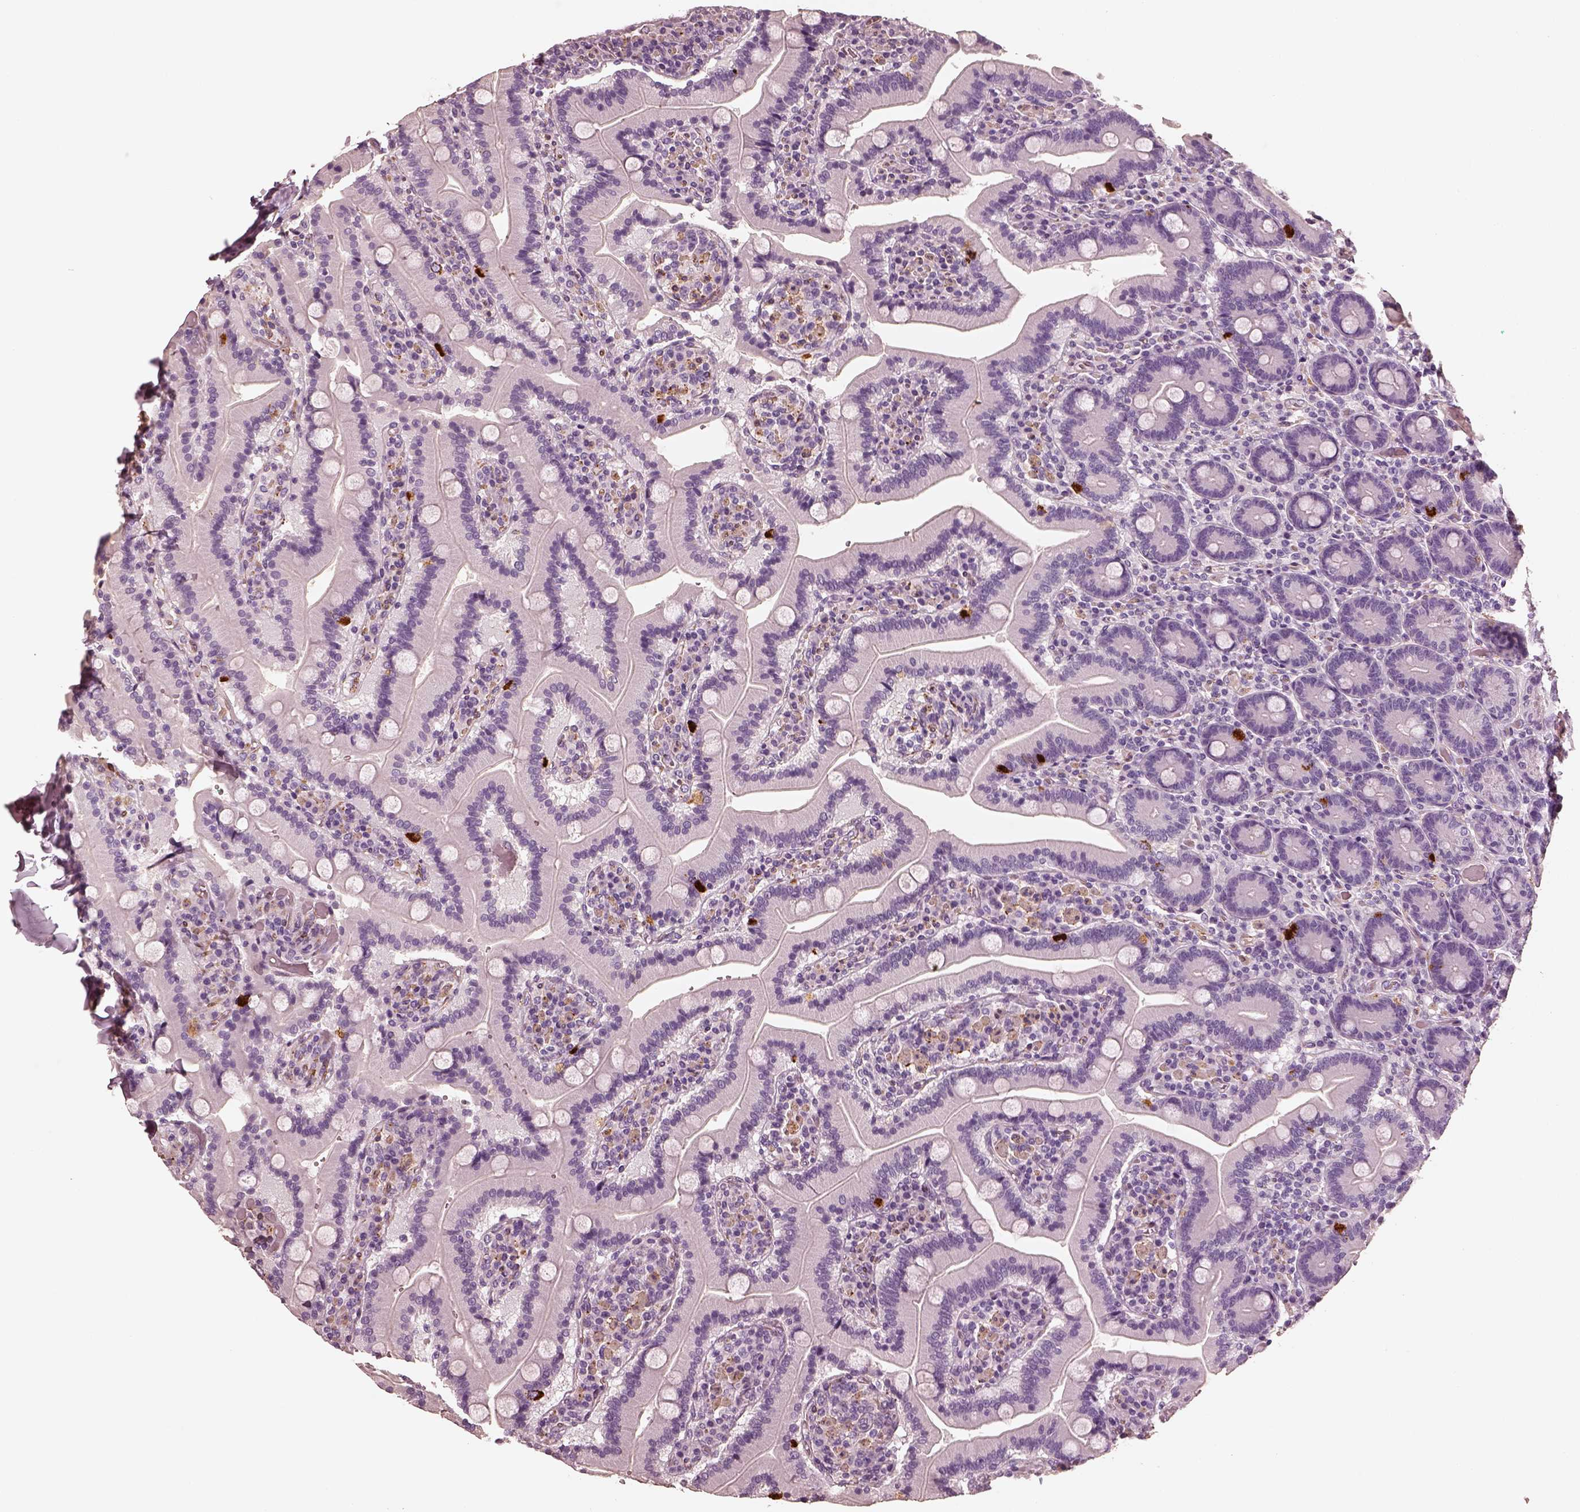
{"staining": {"intensity": "negative", "quantity": "none", "location": "none"}, "tissue": "duodenum", "cell_type": "Glandular cells", "image_type": "normal", "snomed": [{"axis": "morphology", "description": "Normal tissue, NOS"}, {"axis": "topography", "description": "Duodenum"}], "caption": "Human duodenum stained for a protein using immunohistochemistry shows no positivity in glandular cells.", "gene": "RS1", "patient": {"sex": "female", "age": 62}}